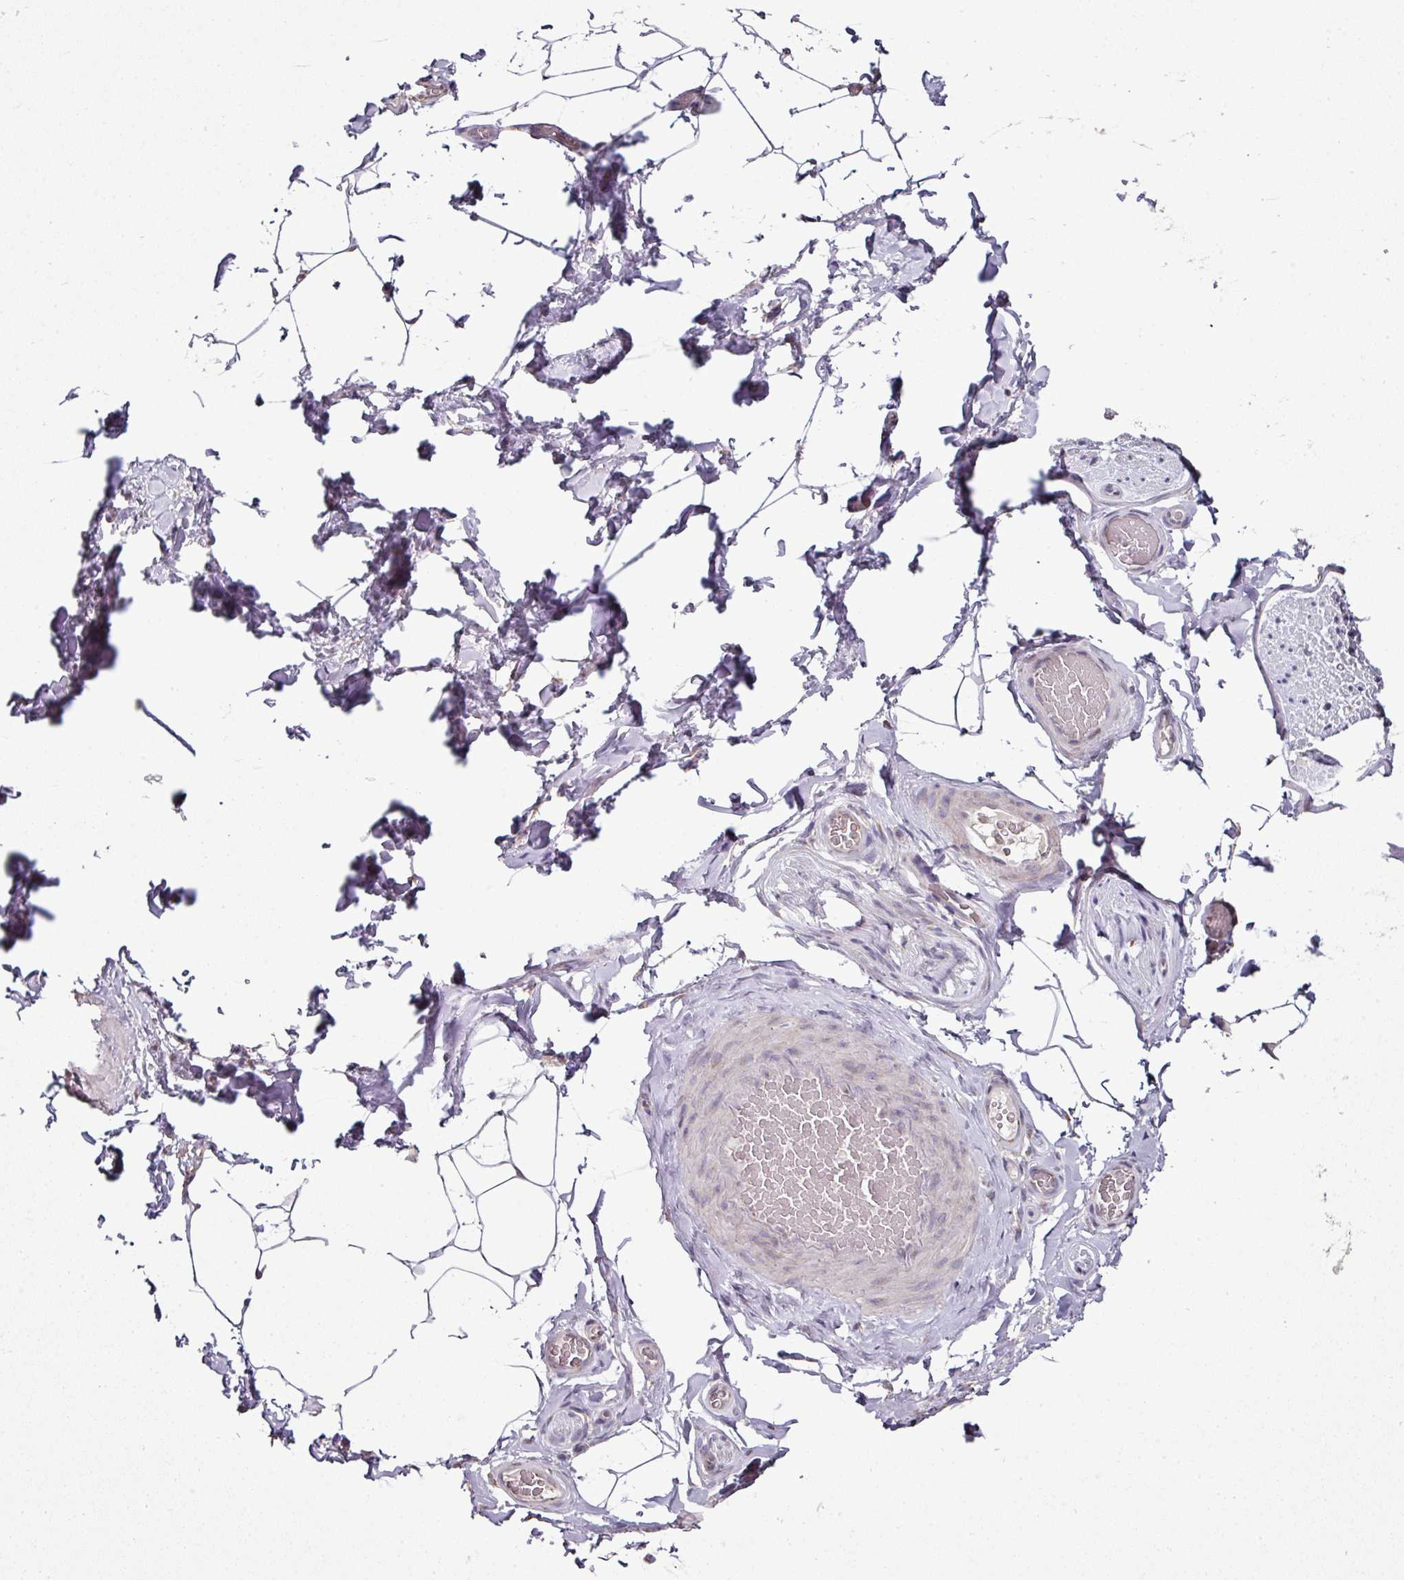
{"staining": {"intensity": "negative", "quantity": "none", "location": "none"}, "tissue": "adipose tissue", "cell_type": "Adipocytes", "image_type": "normal", "snomed": [{"axis": "morphology", "description": "Normal tissue, NOS"}, {"axis": "topography", "description": "Vascular tissue"}, {"axis": "topography", "description": "Peripheral nerve tissue"}], "caption": "DAB (3,3'-diaminobenzidine) immunohistochemical staining of benign adipose tissue reveals no significant staining in adipocytes.", "gene": "JPH2", "patient": {"sex": "male", "age": 41}}